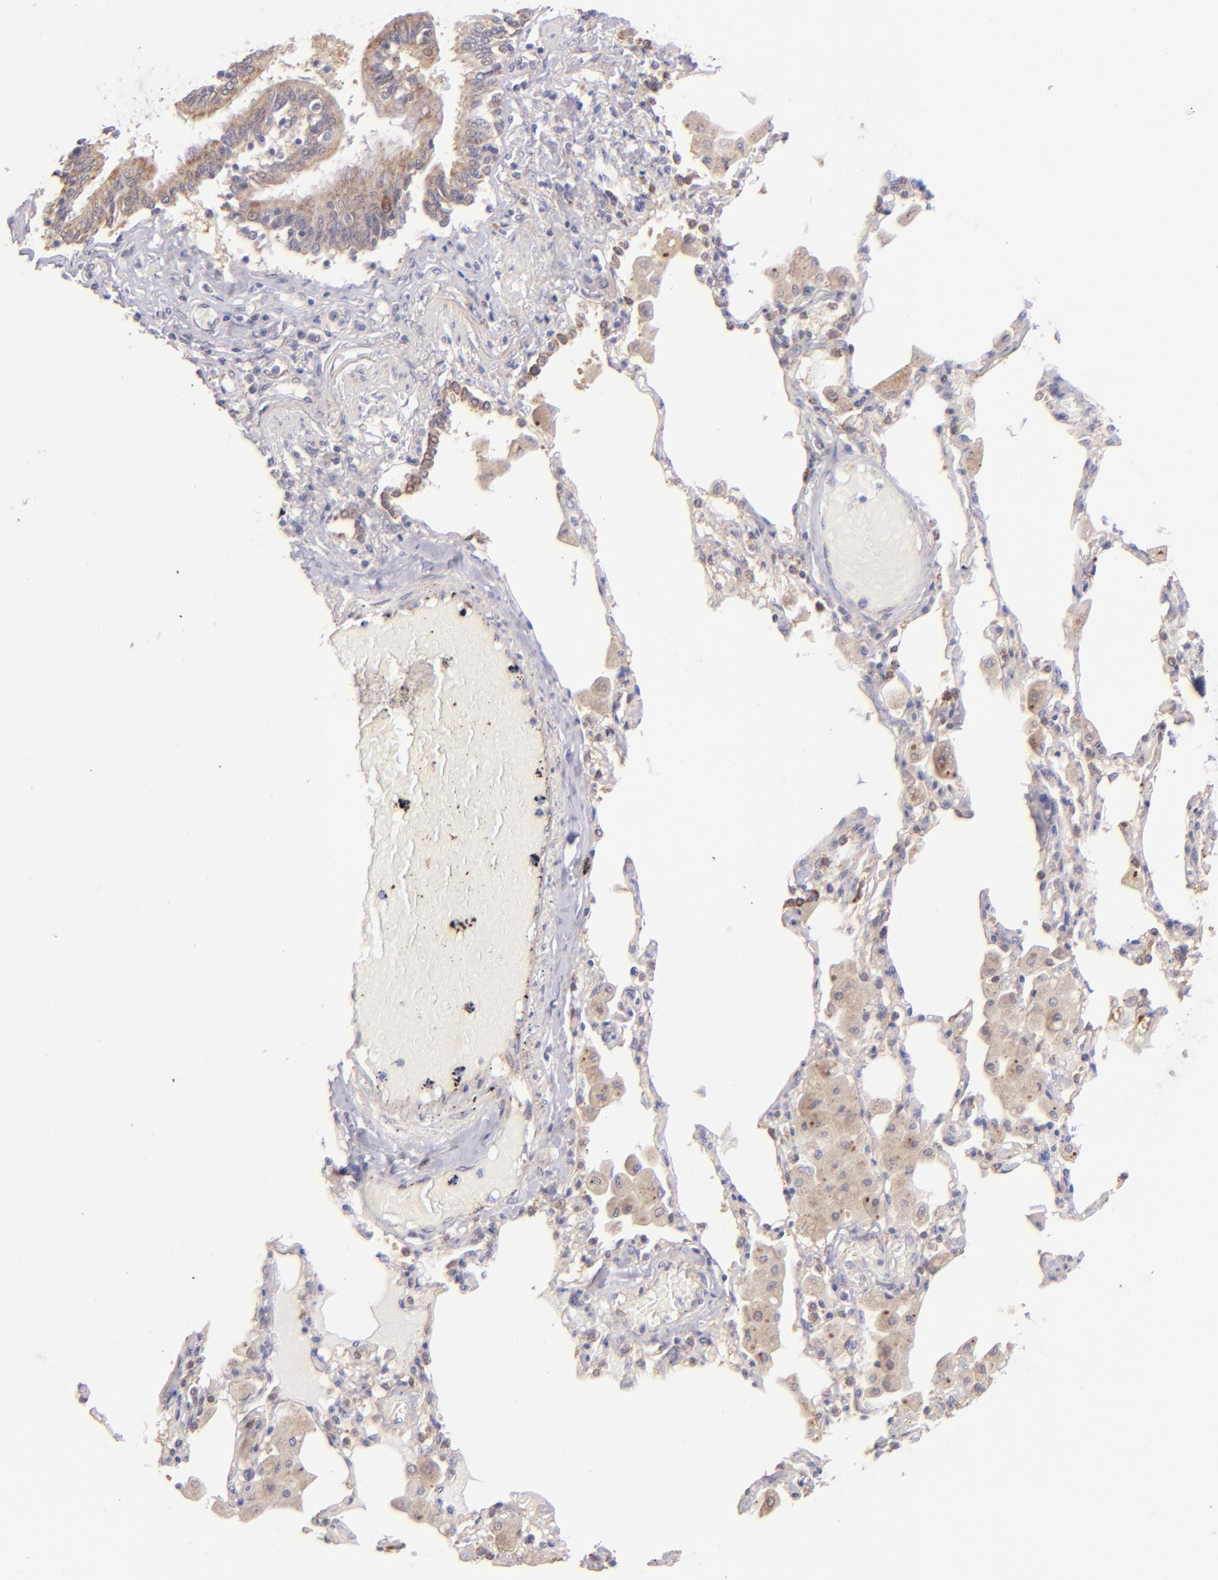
{"staining": {"intensity": "moderate", "quantity": ">75%", "location": "cytoplasmic/membranous"}, "tissue": "bronchus", "cell_type": "Respiratory epithelial cells", "image_type": "normal", "snomed": [{"axis": "morphology", "description": "Normal tissue, NOS"}, {"axis": "morphology", "description": "Squamous cell carcinoma, NOS"}, {"axis": "topography", "description": "Bronchus"}, {"axis": "topography", "description": "Lung"}], "caption": "Moderate cytoplasmic/membranous positivity for a protein is identified in about >75% of respiratory epithelial cells of benign bronchus using IHC.", "gene": "SH2D4A", "patient": {"sex": "female", "age": 47}}